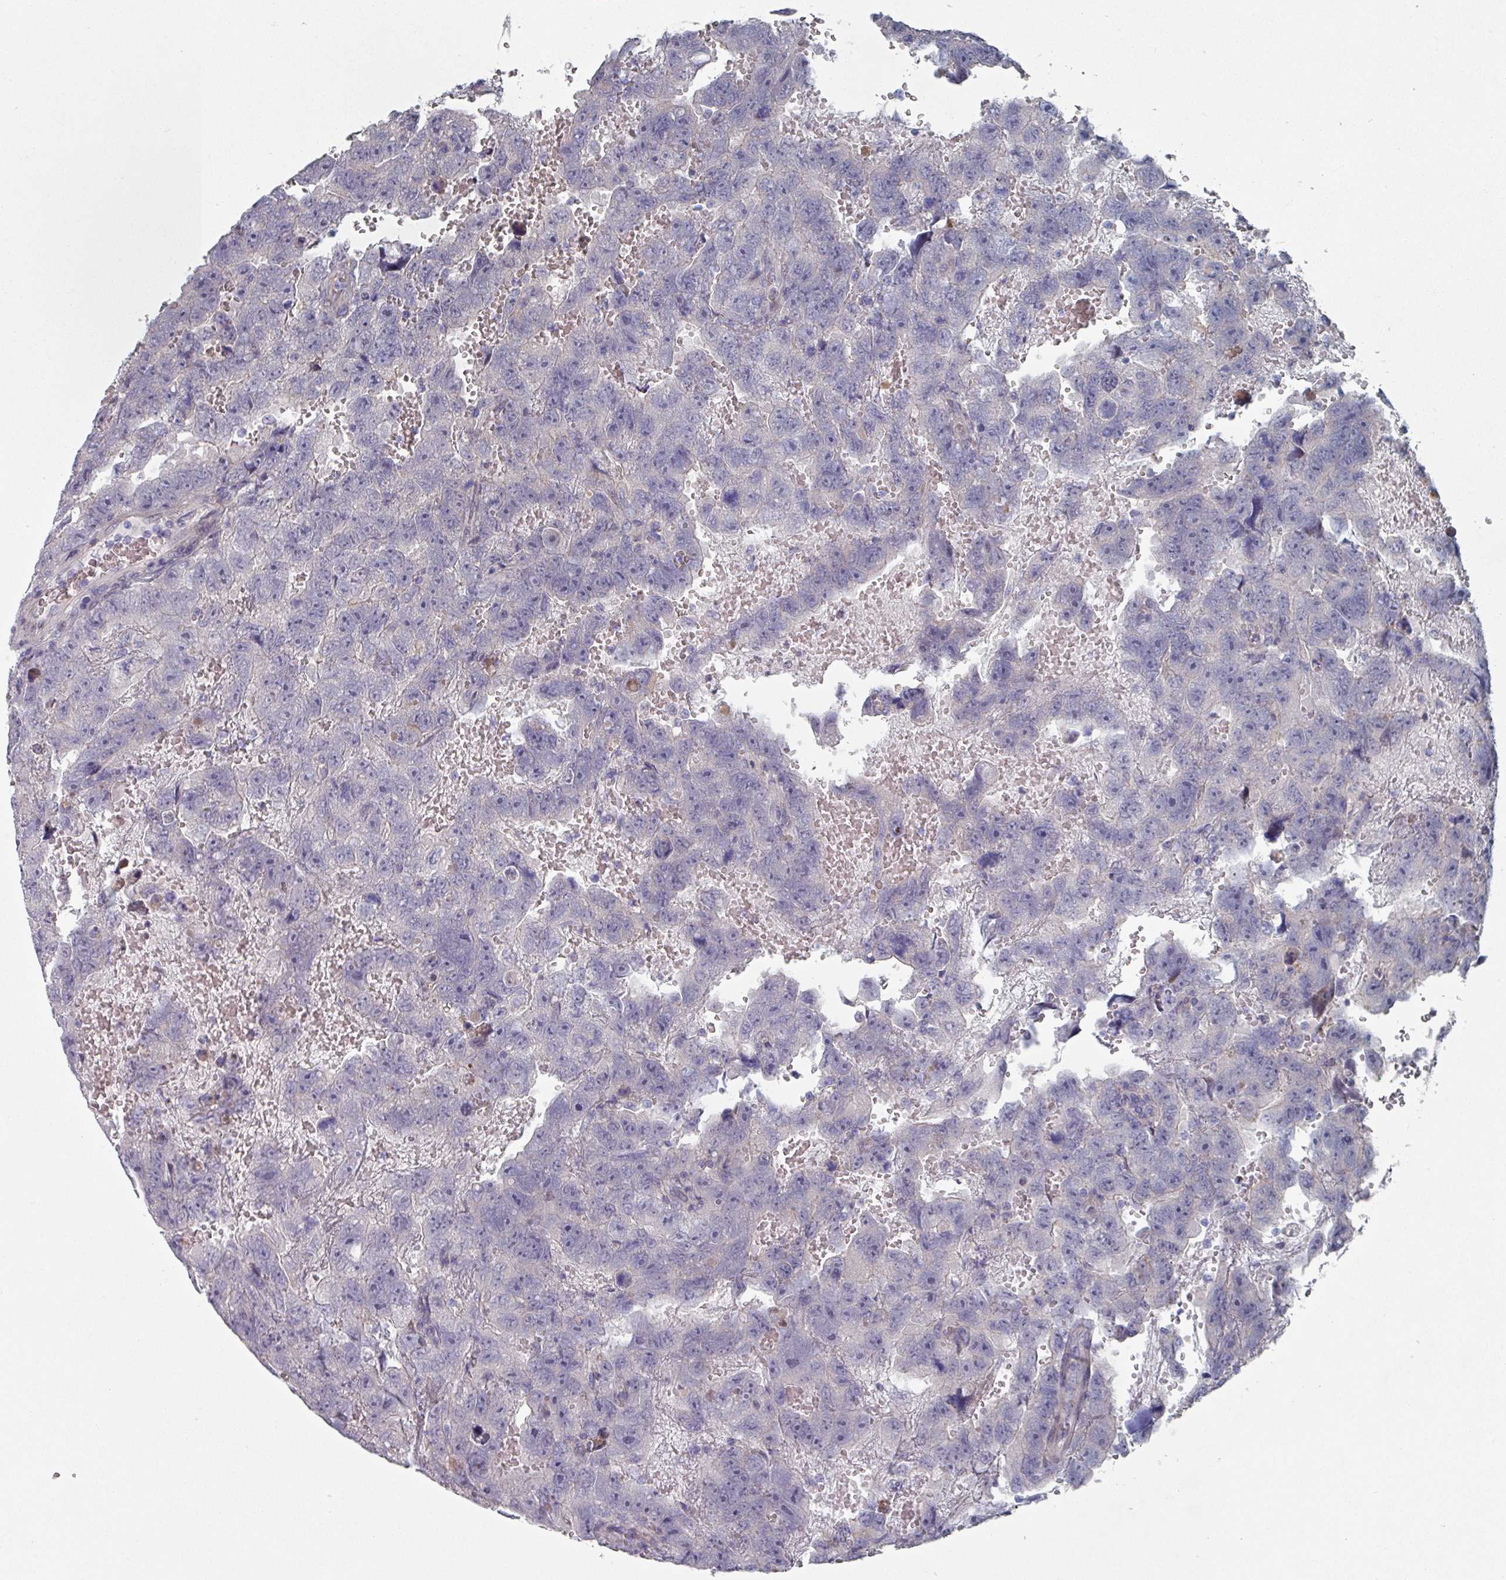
{"staining": {"intensity": "negative", "quantity": "none", "location": "none"}, "tissue": "testis cancer", "cell_type": "Tumor cells", "image_type": "cancer", "snomed": [{"axis": "morphology", "description": "Carcinoma, Embryonal, NOS"}, {"axis": "topography", "description": "Testis"}], "caption": "Tumor cells are negative for protein expression in human testis embryonal carcinoma. (Immunohistochemistry (ihc), brightfield microscopy, high magnification).", "gene": "EFL1", "patient": {"sex": "male", "age": 45}}